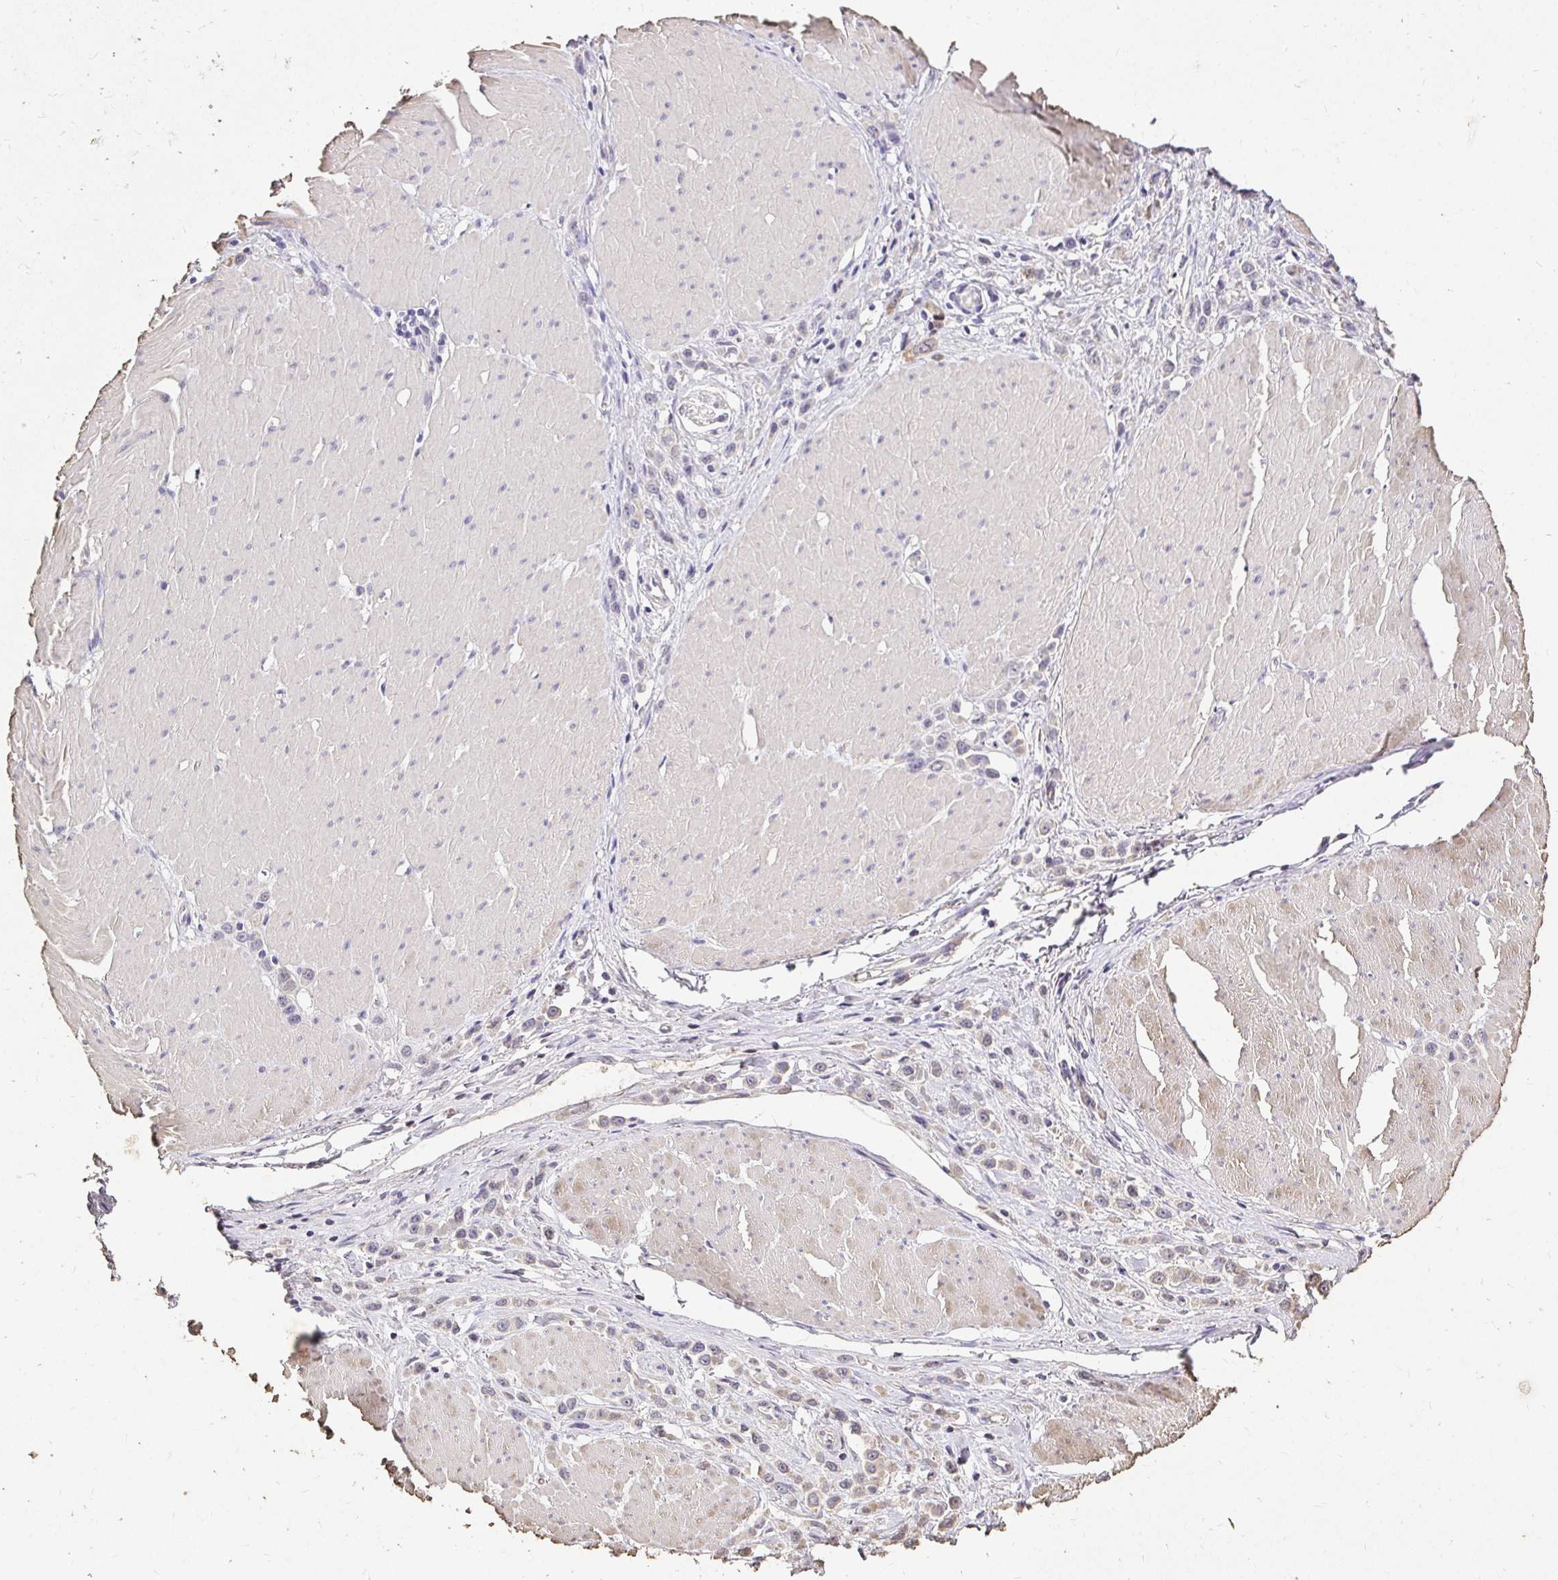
{"staining": {"intensity": "weak", "quantity": "25%-75%", "location": "cytoplasmic/membranous"}, "tissue": "stomach cancer", "cell_type": "Tumor cells", "image_type": "cancer", "snomed": [{"axis": "morphology", "description": "Adenocarcinoma, NOS"}, {"axis": "topography", "description": "Stomach"}], "caption": "Immunohistochemical staining of stomach adenocarcinoma shows weak cytoplasmic/membranous protein positivity in about 25%-75% of tumor cells. The staining was performed using DAB (3,3'-diaminobenzidine), with brown indicating positive protein expression. Nuclei are stained blue with hematoxylin.", "gene": "UGT1A6", "patient": {"sex": "male", "age": 47}}